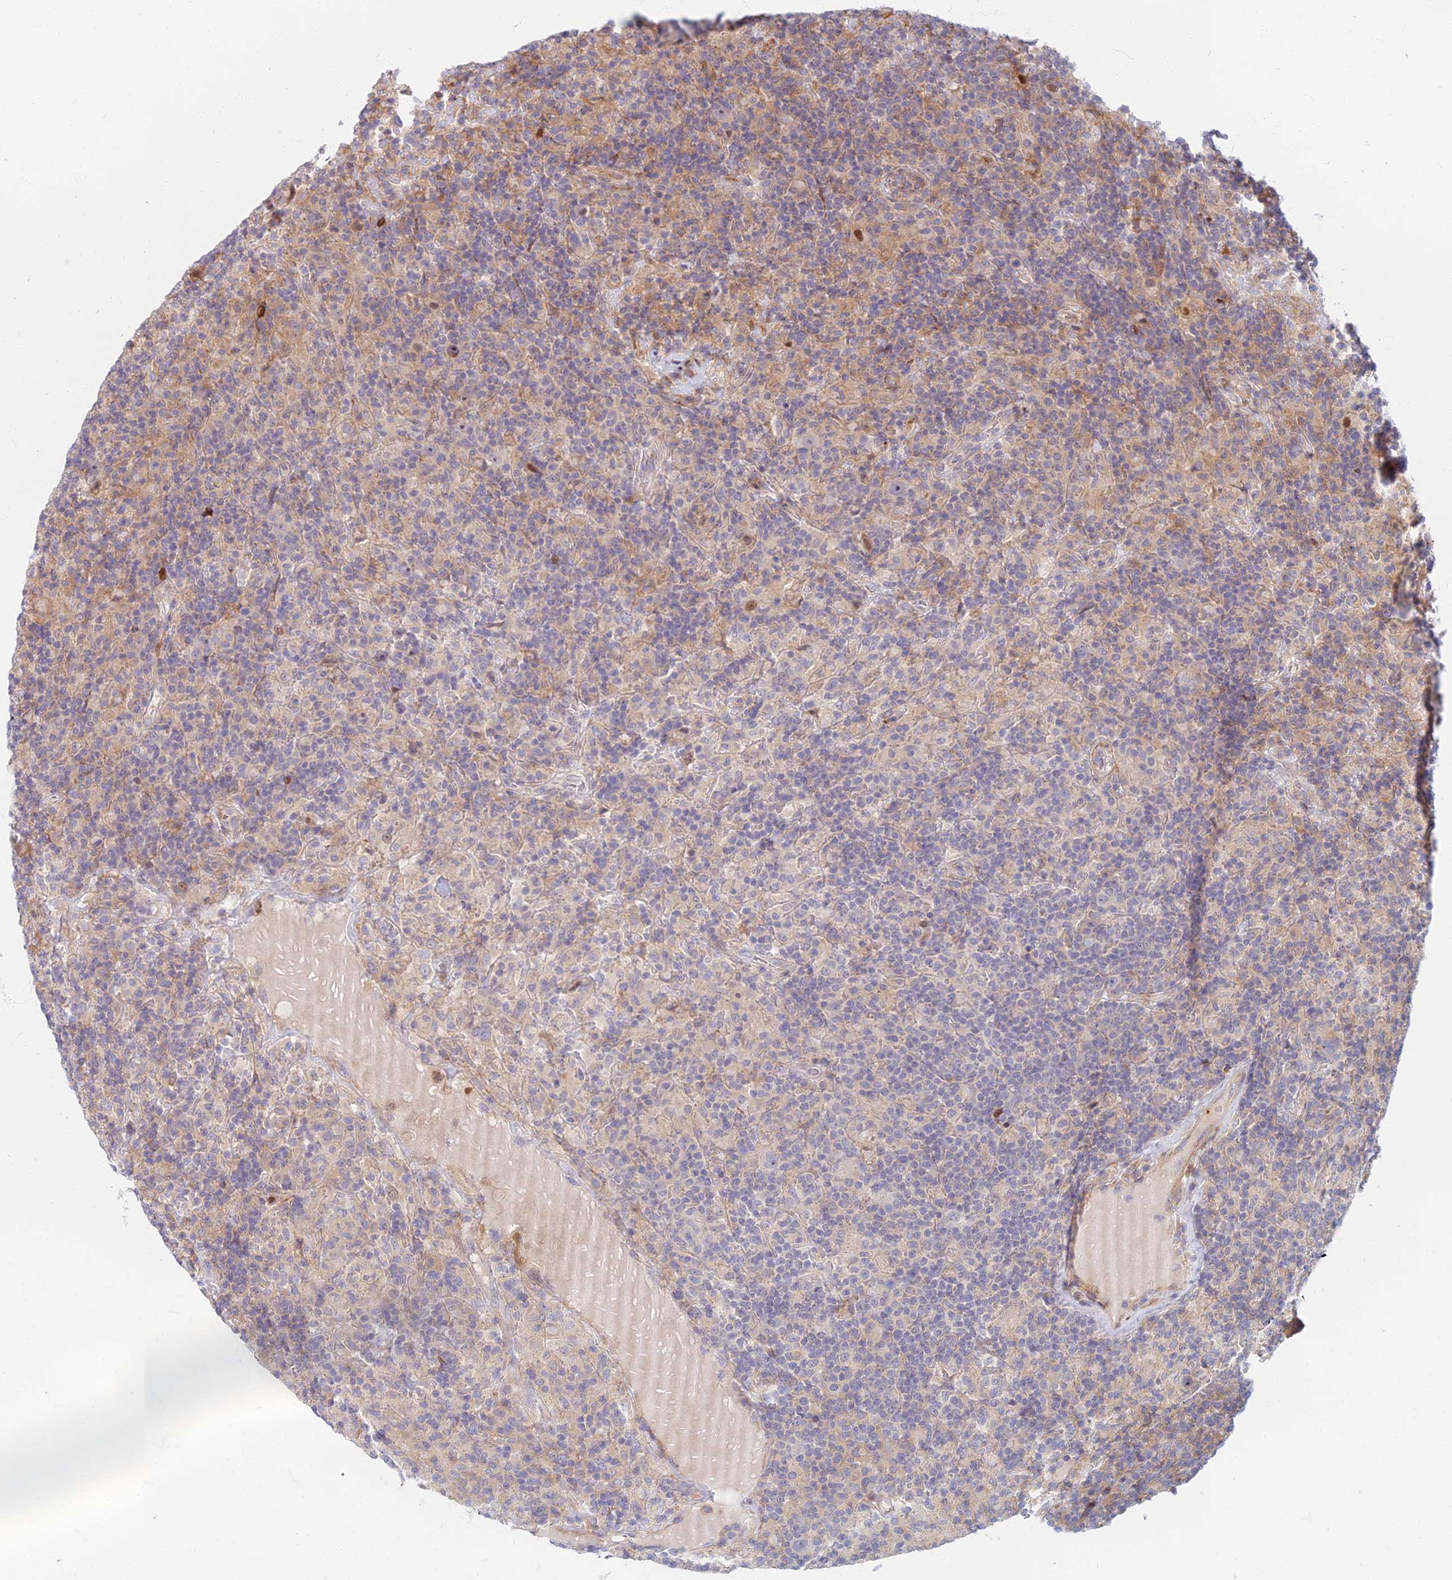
{"staining": {"intensity": "negative", "quantity": "none", "location": "none"}, "tissue": "lymphoma", "cell_type": "Tumor cells", "image_type": "cancer", "snomed": [{"axis": "morphology", "description": "Hodgkin's disease, NOS"}, {"axis": "topography", "description": "Lymph node"}], "caption": "IHC of human lymphoma demonstrates no expression in tumor cells. (DAB immunohistochemistry, high magnification).", "gene": "C15orf40", "patient": {"sex": "male", "age": 70}}